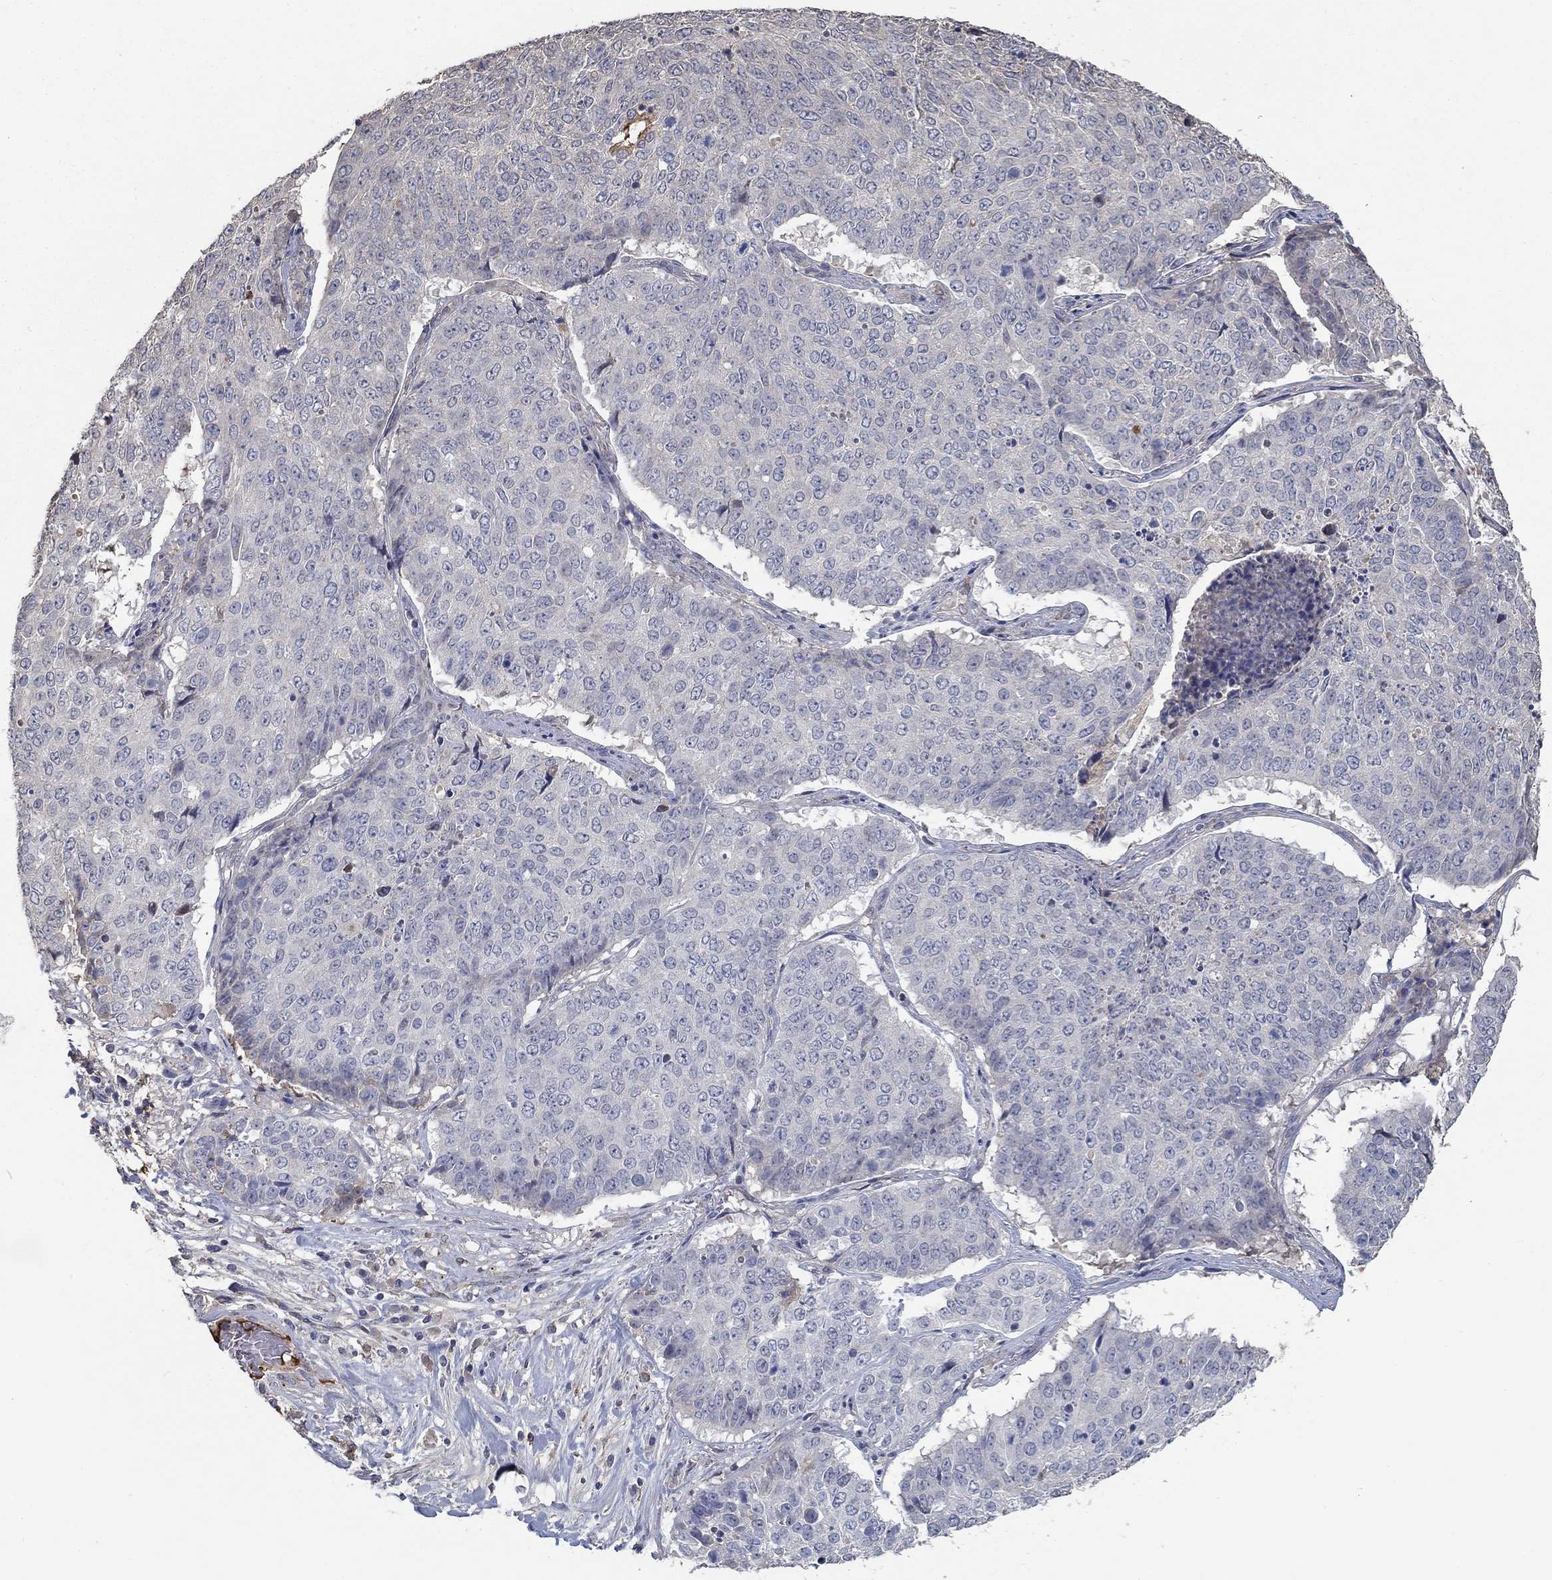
{"staining": {"intensity": "negative", "quantity": "none", "location": "none"}, "tissue": "lung cancer", "cell_type": "Tumor cells", "image_type": "cancer", "snomed": [{"axis": "morphology", "description": "Normal tissue, NOS"}, {"axis": "morphology", "description": "Squamous cell carcinoma, NOS"}, {"axis": "topography", "description": "Bronchus"}, {"axis": "topography", "description": "Lung"}], "caption": "An IHC photomicrograph of squamous cell carcinoma (lung) is shown. There is no staining in tumor cells of squamous cell carcinoma (lung).", "gene": "IL10", "patient": {"sex": "male", "age": 64}}